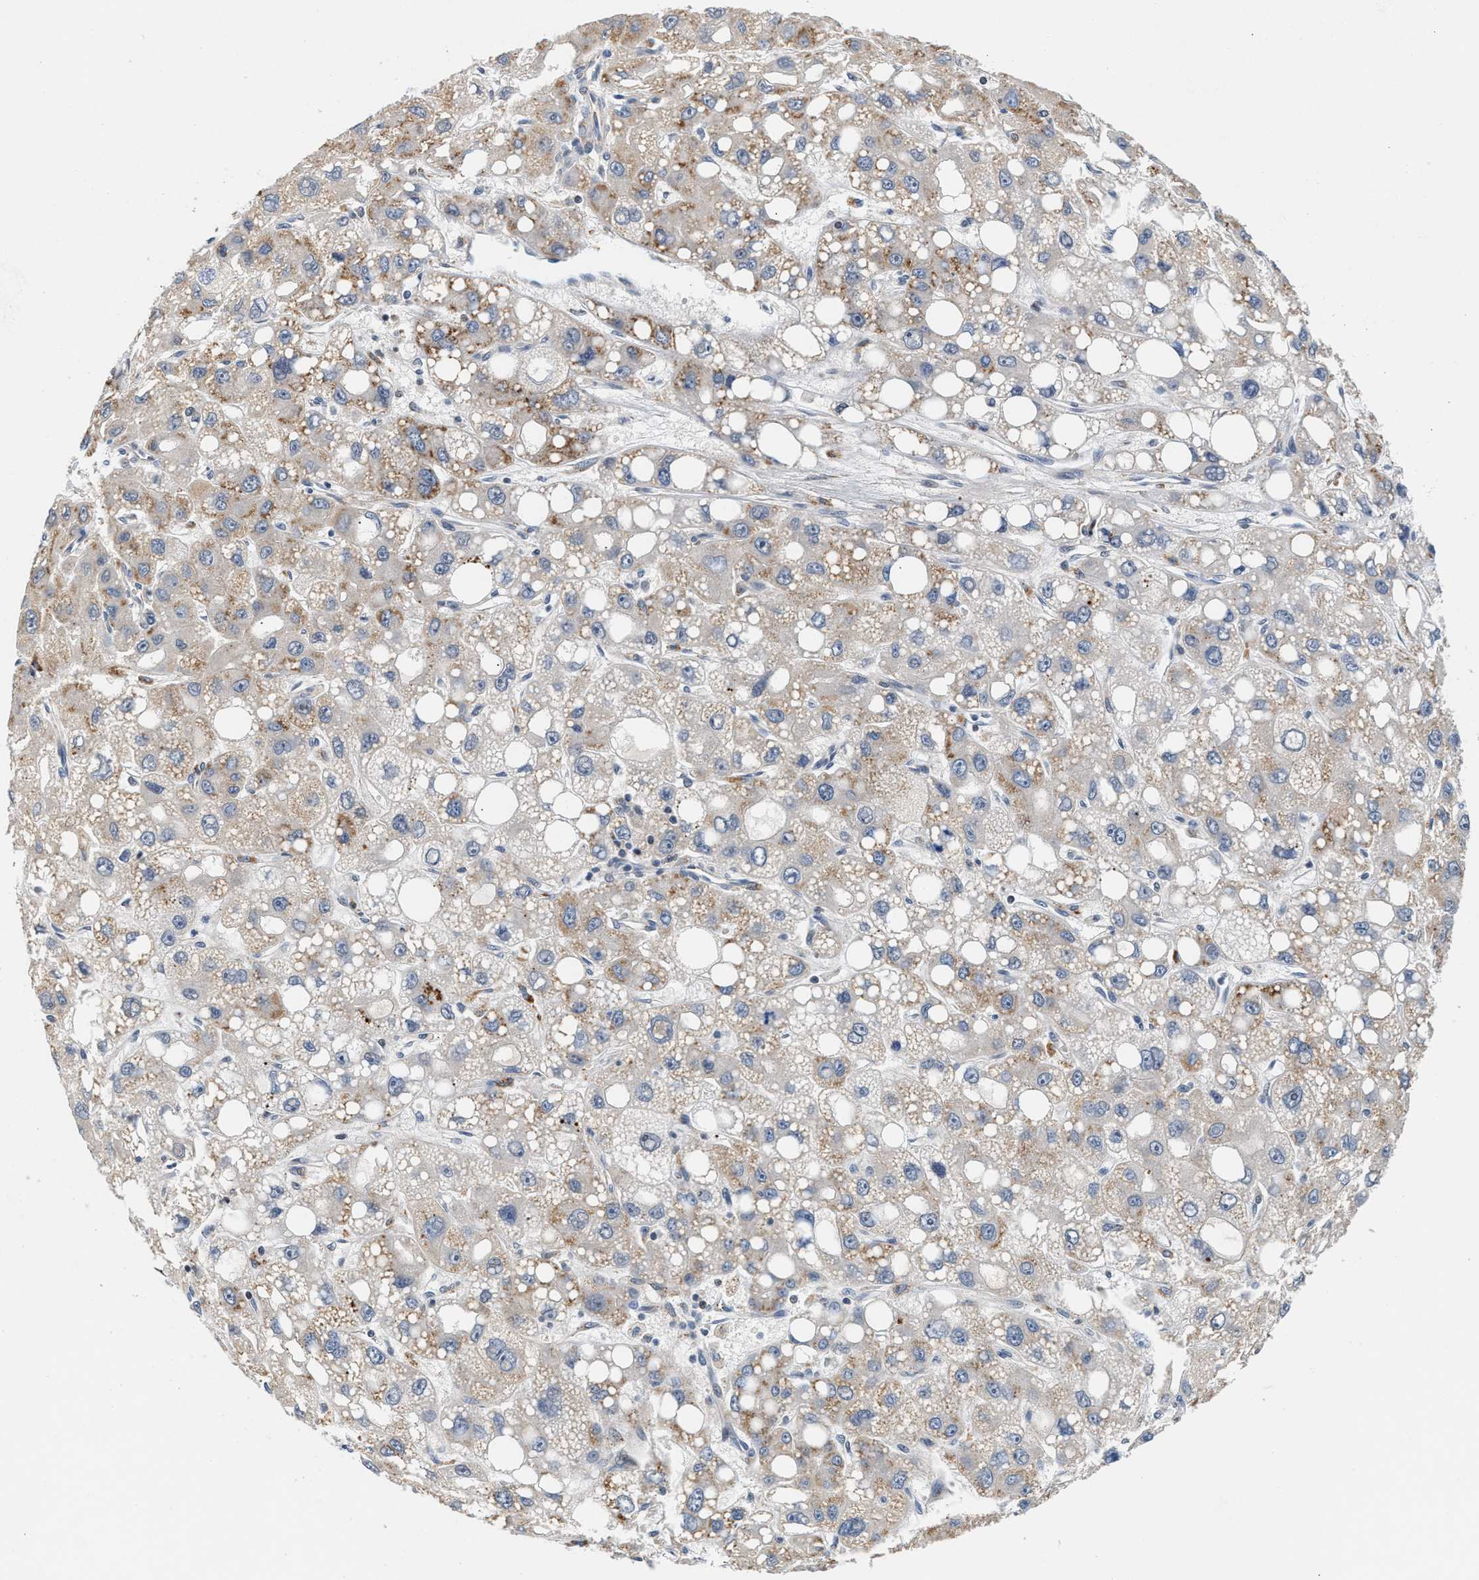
{"staining": {"intensity": "weak", "quantity": ">75%", "location": "cytoplasmic/membranous"}, "tissue": "liver cancer", "cell_type": "Tumor cells", "image_type": "cancer", "snomed": [{"axis": "morphology", "description": "Carcinoma, Hepatocellular, NOS"}, {"axis": "topography", "description": "Liver"}], "caption": "Weak cytoplasmic/membranous protein positivity is present in approximately >75% of tumor cells in liver cancer.", "gene": "KCNMB2", "patient": {"sex": "male", "age": 55}}